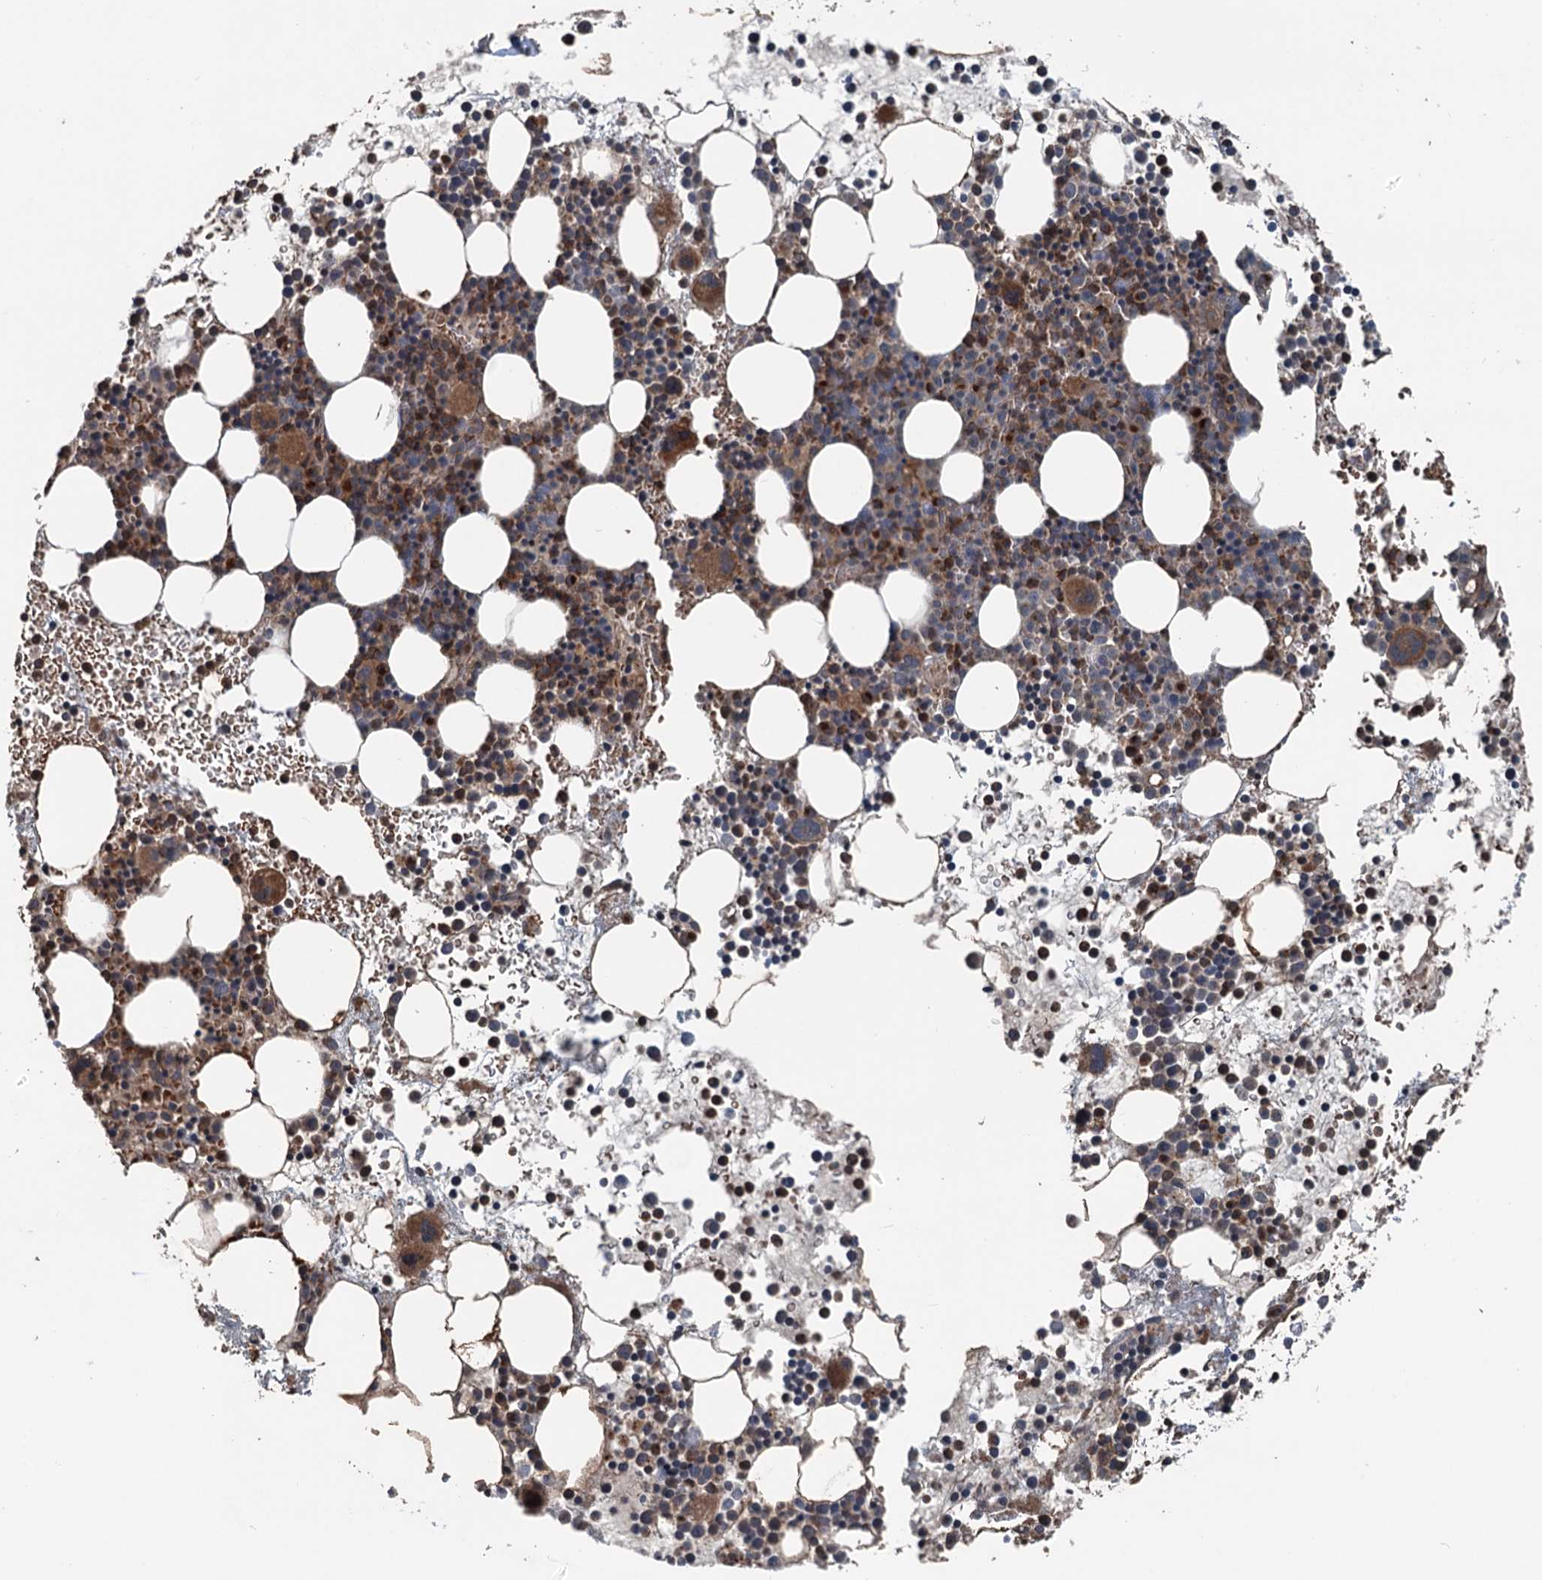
{"staining": {"intensity": "strong", "quantity": "25%-75%", "location": "cytoplasmic/membranous"}, "tissue": "bone marrow", "cell_type": "Hematopoietic cells", "image_type": "normal", "snomed": [{"axis": "morphology", "description": "Normal tissue, NOS"}, {"axis": "topography", "description": "Bone marrow"}], "caption": "The photomicrograph displays immunohistochemical staining of benign bone marrow. There is strong cytoplasmic/membranous positivity is seen in approximately 25%-75% of hematopoietic cells.", "gene": "N4BP2L2", "patient": {"sex": "female", "age": 76}}